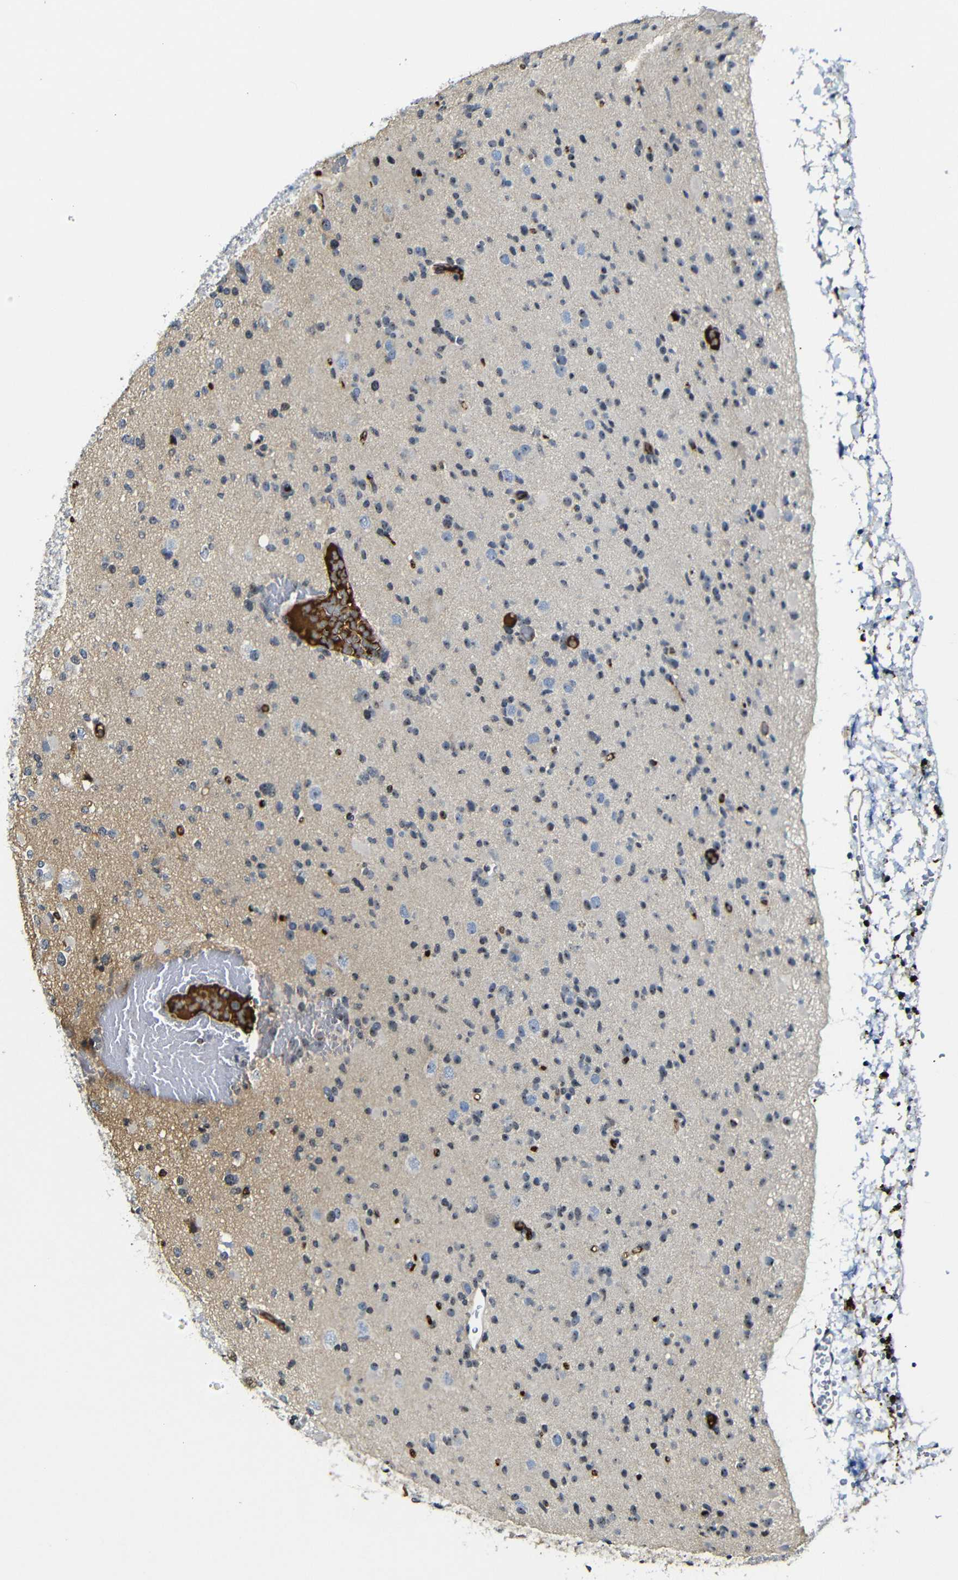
{"staining": {"intensity": "negative", "quantity": "none", "location": "none"}, "tissue": "glioma", "cell_type": "Tumor cells", "image_type": "cancer", "snomed": [{"axis": "morphology", "description": "Glioma, malignant, Low grade"}, {"axis": "topography", "description": "Brain"}], "caption": "Immunohistochemical staining of human malignant glioma (low-grade) demonstrates no significant expression in tumor cells. The staining was performed using DAB to visualize the protein expression in brown, while the nuclei were stained in blue with hematoxylin (Magnification: 20x).", "gene": "MYC", "patient": {"sex": "female", "age": 22}}